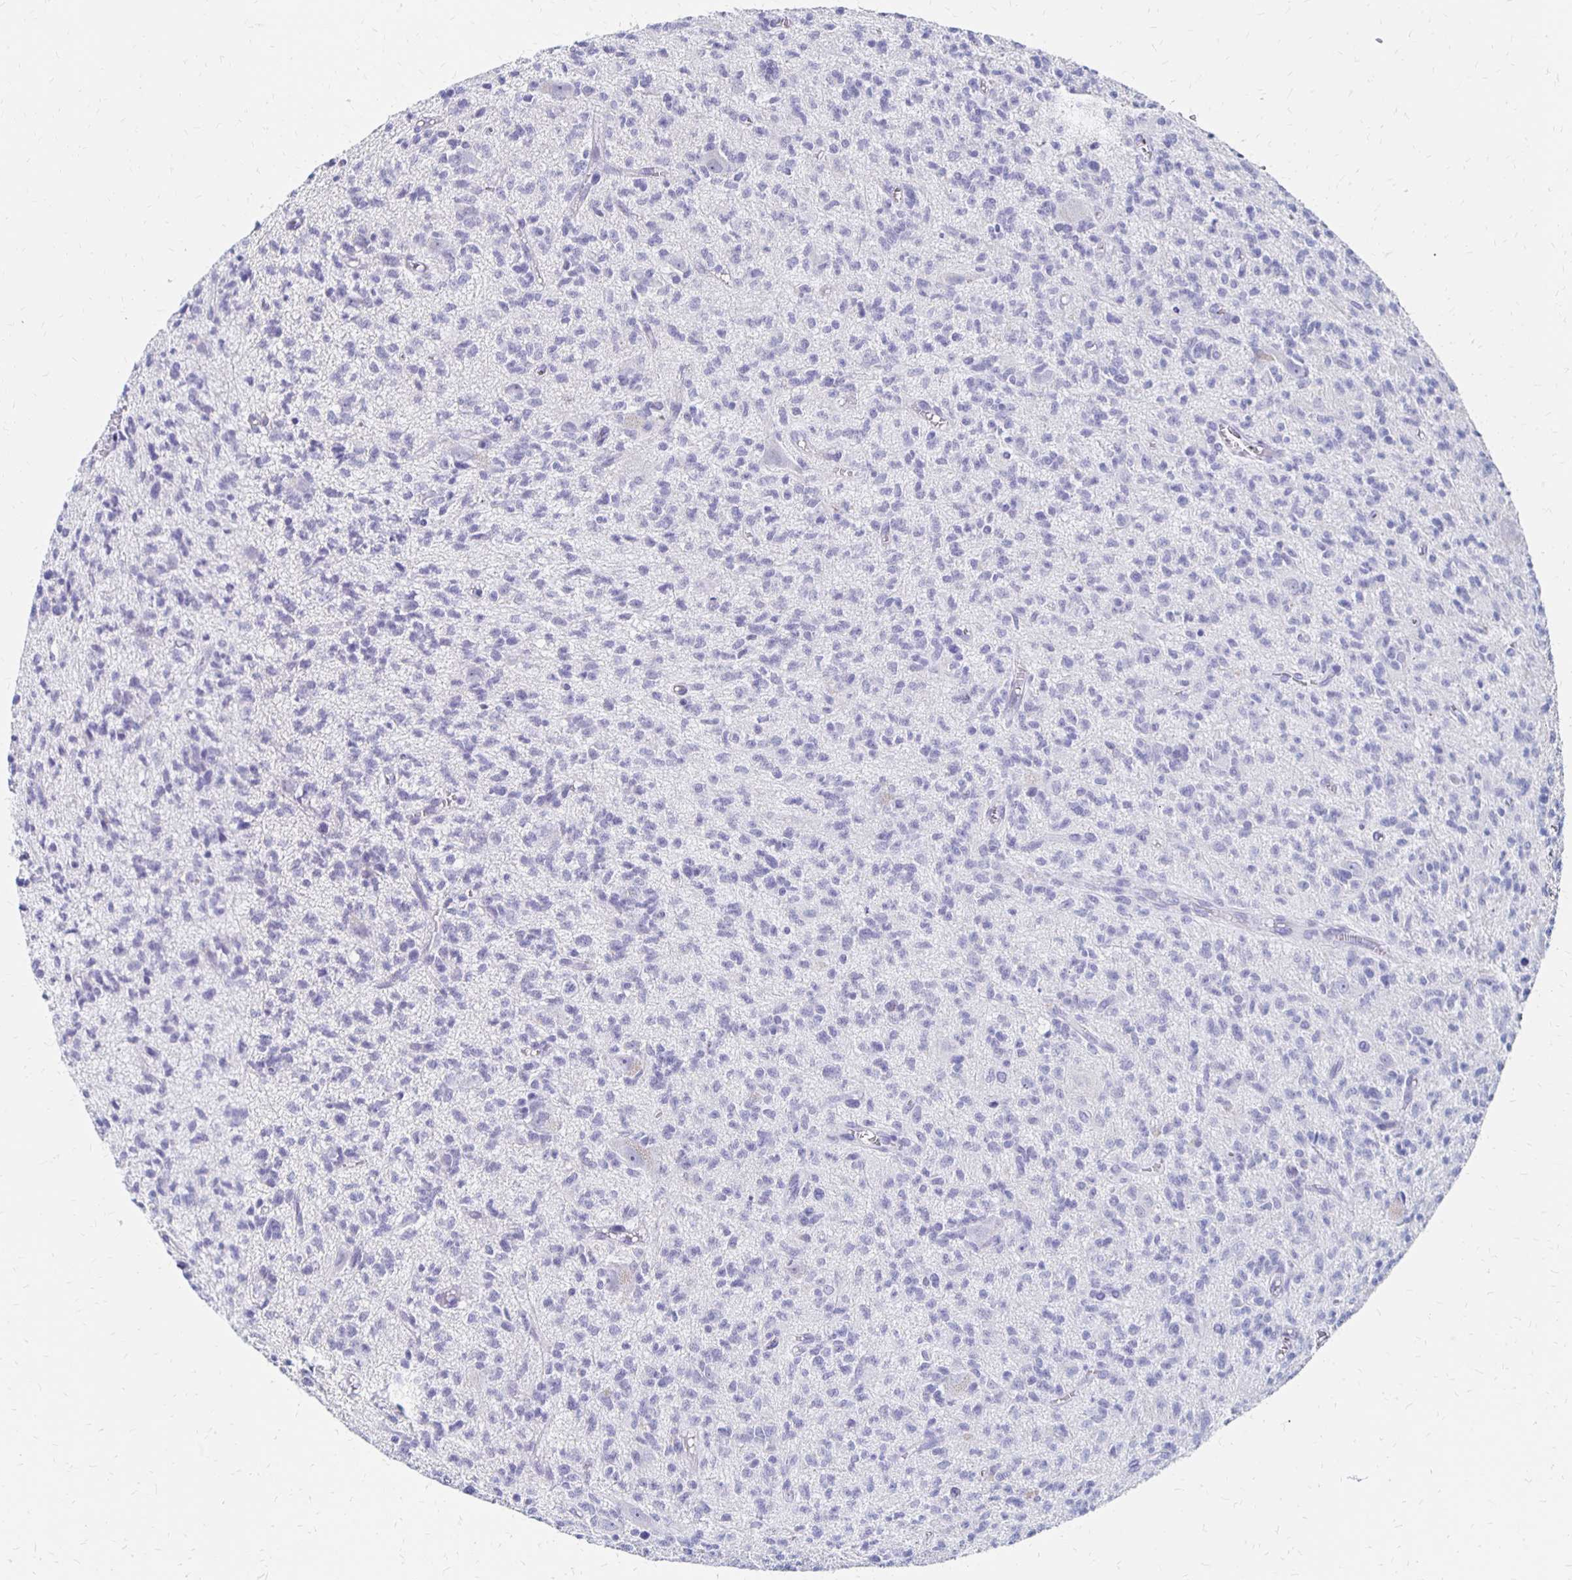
{"staining": {"intensity": "negative", "quantity": "none", "location": "none"}, "tissue": "glioma", "cell_type": "Tumor cells", "image_type": "cancer", "snomed": [{"axis": "morphology", "description": "Glioma, malignant, Low grade"}, {"axis": "topography", "description": "Brain"}], "caption": "A micrograph of malignant glioma (low-grade) stained for a protein exhibits no brown staining in tumor cells.", "gene": "SYT2", "patient": {"sex": "male", "age": 64}}